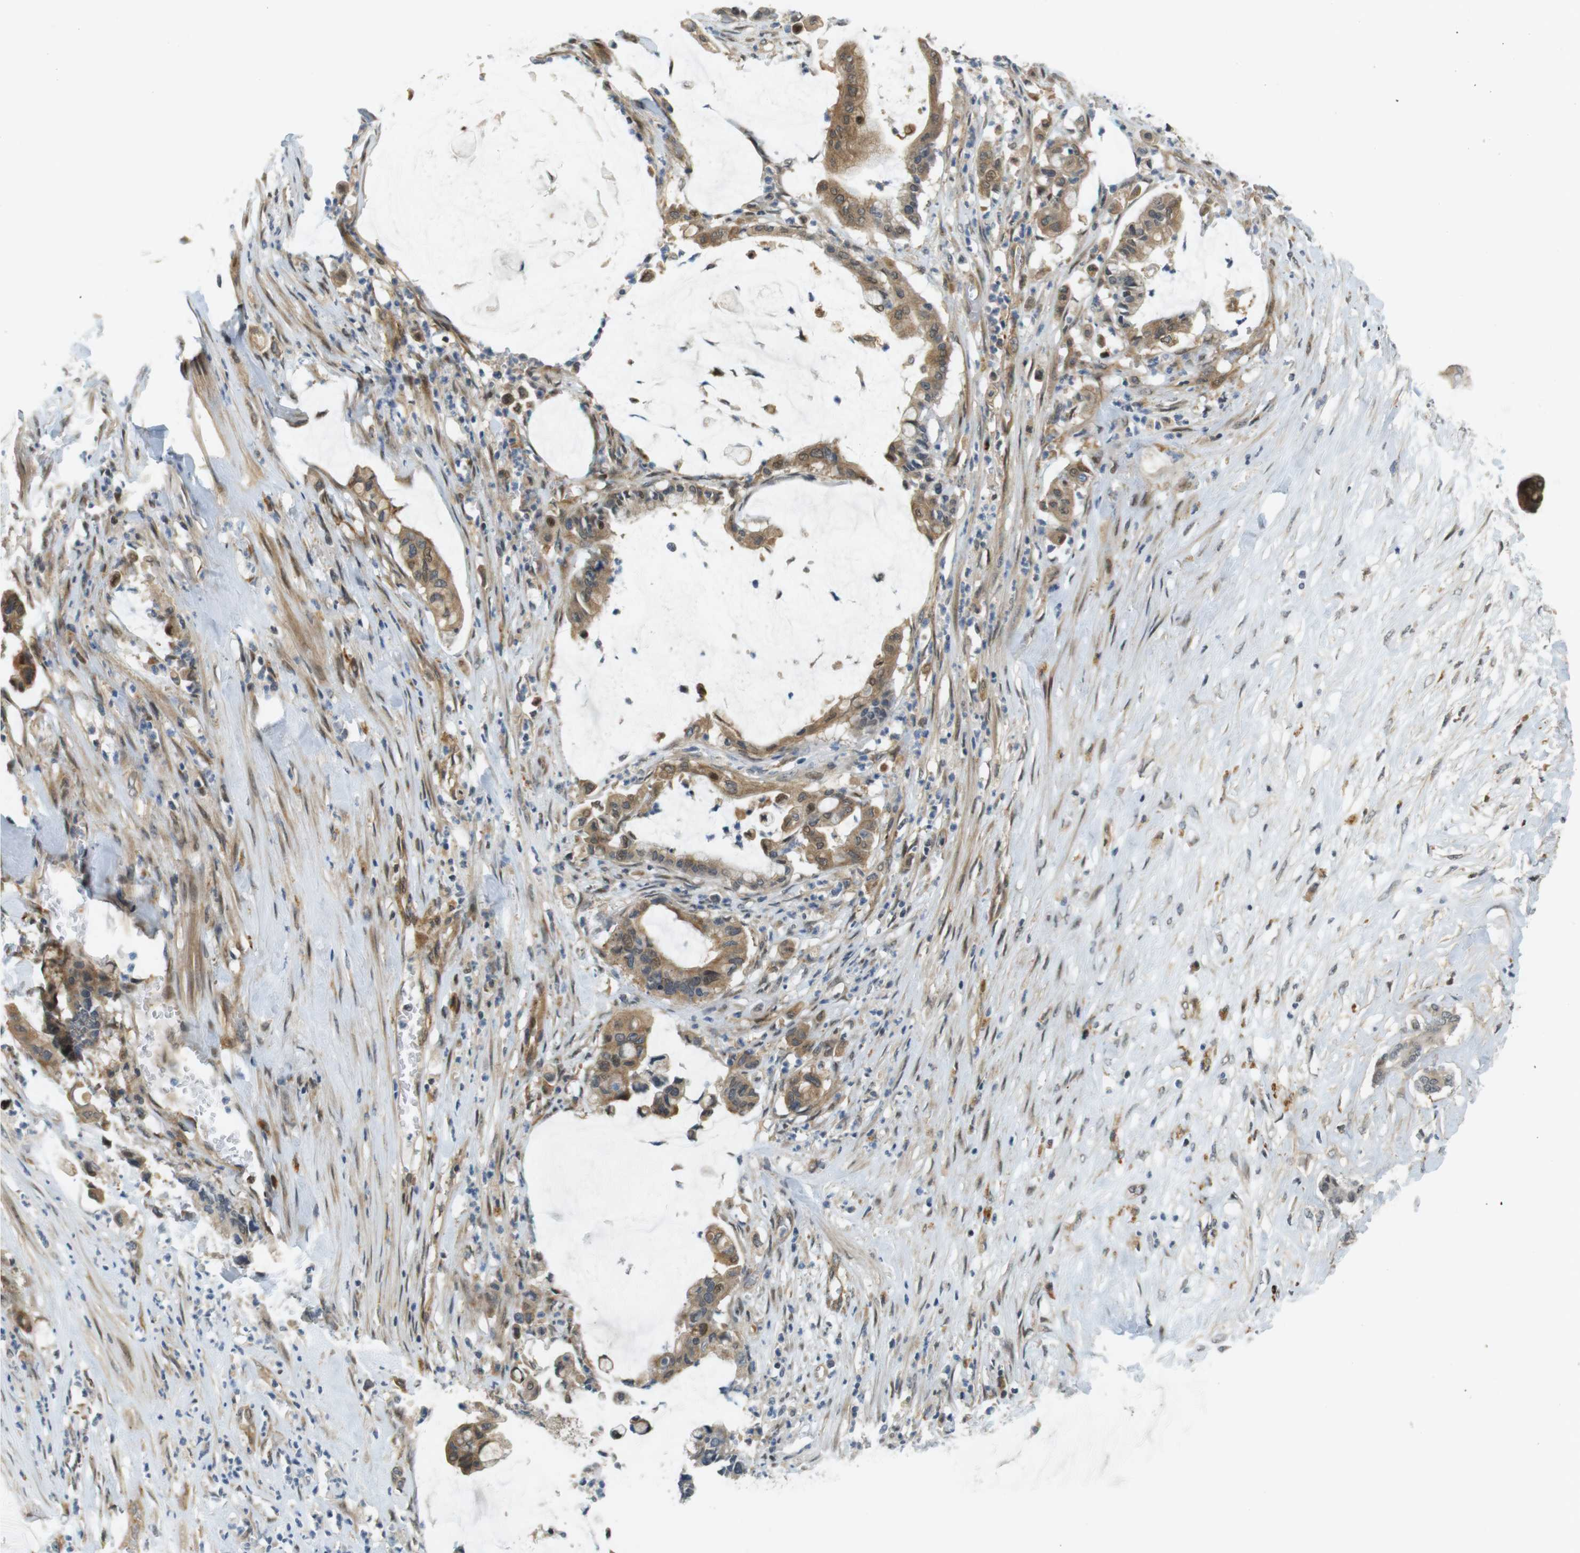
{"staining": {"intensity": "moderate", "quantity": ">75%", "location": "cytoplasmic/membranous,nuclear"}, "tissue": "pancreatic cancer", "cell_type": "Tumor cells", "image_type": "cancer", "snomed": [{"axis": "morphology", "description": "Adenocarcinoma, NOS"}, {"axis": "topography", "description": "Pancreas"}], "caption": "DAB immunohistochemical staining of pancreatic adenocarcinoma exhibits moderate cytoplasmic/membranous and nuclear protein staining in about >75% of tumor cells.", "gene": "TSPAN9", "patient": {"sex": "male", "age": 41}}